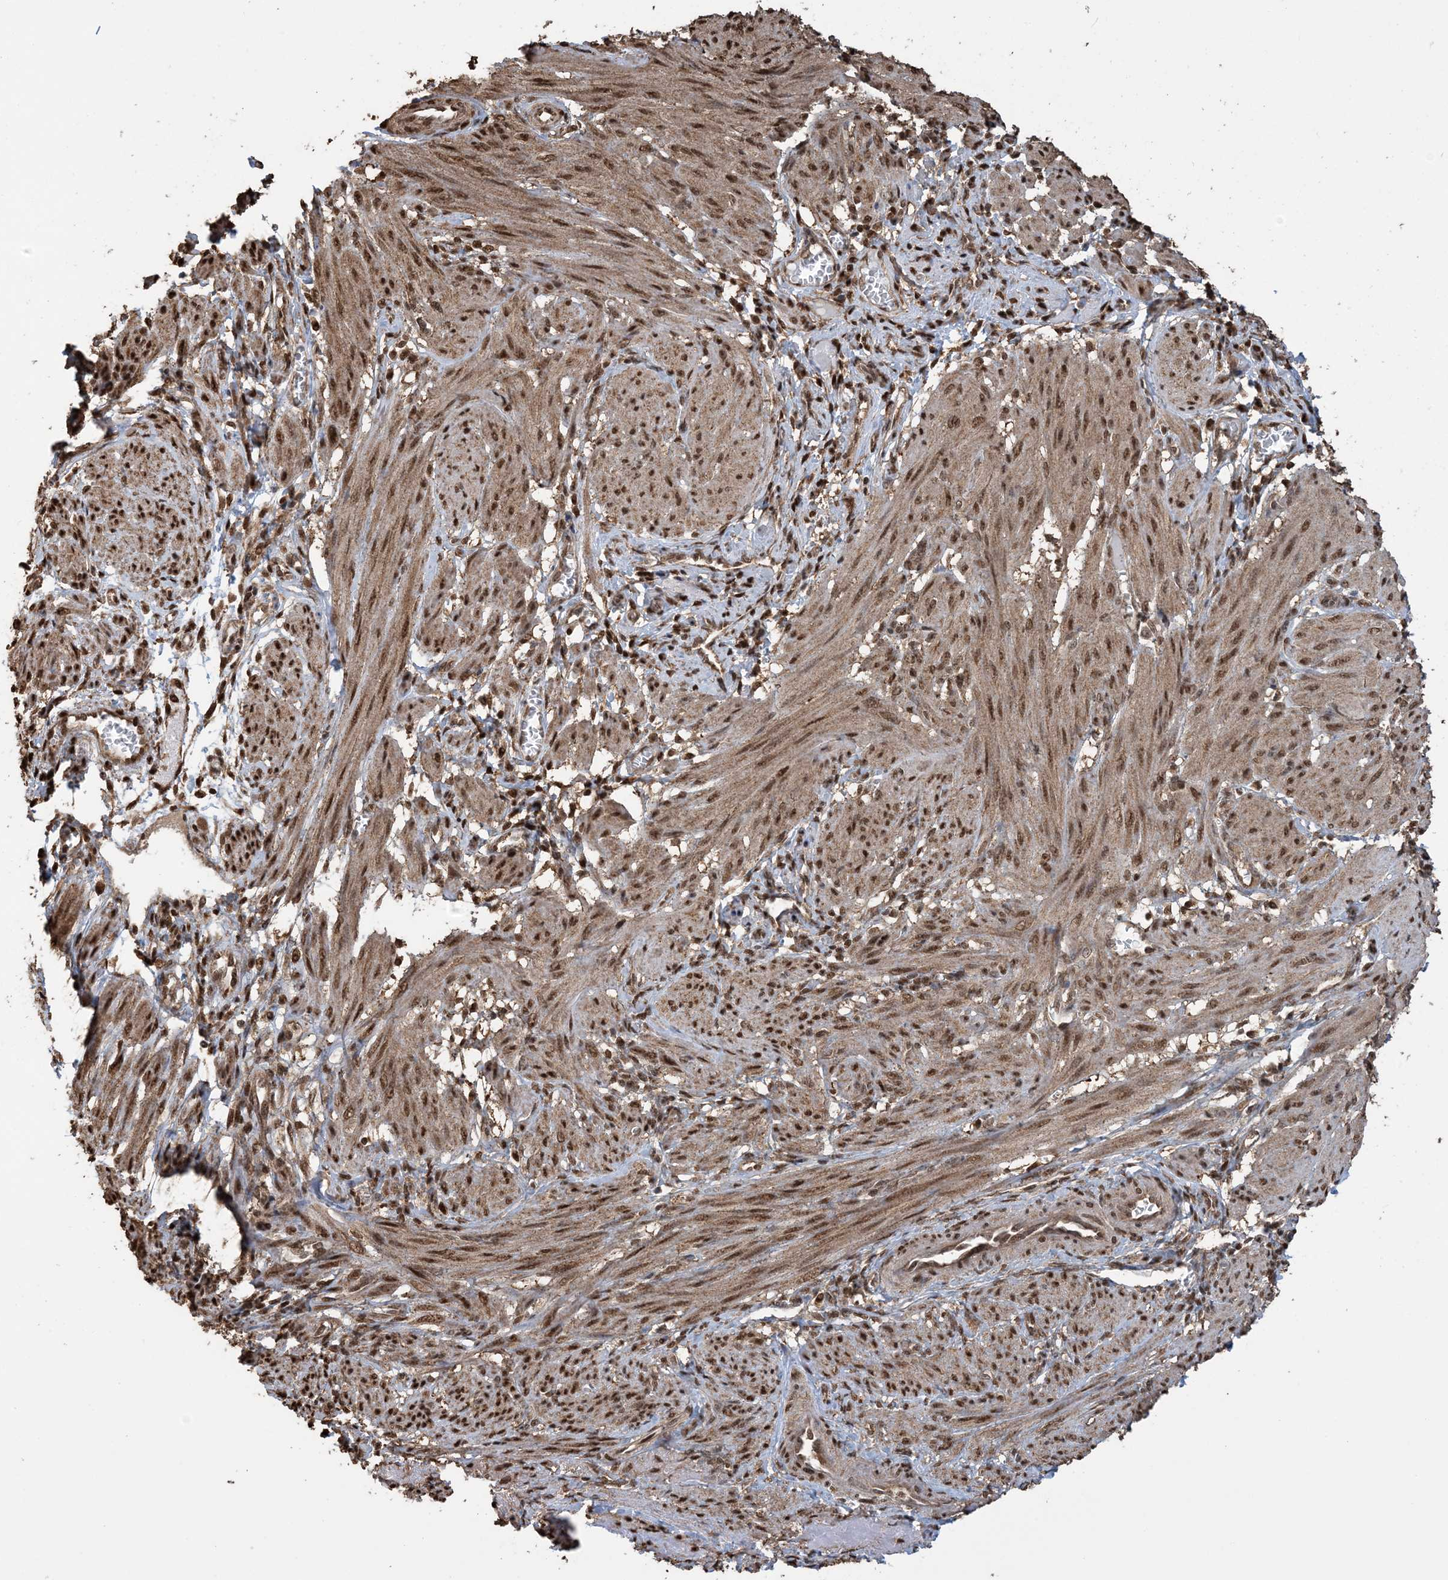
{"staining": {"intensity": "moderate", "quantity": ">75%", "location": "cytoplasmic/membranous,nuclear"}, "tissue": "smooth muscle", "cell_type": "Smooth muscle cells", "image_type": "normal", "snomed": [{"axis": "morphology", "description": "Normal tissue, NOS"}, {"axis": "topography", "description": "Smooth muscle"}], "caption": "The immunohistochemical stain labels moderate cytoplasmic/membranous,nuclear positivity in smooth muscle cells of unremarkable smooth muscle. (DAB IHC with brightfield microscopy, high magnification).", "gene": "HSPA1A", "patient": {"sex": "female", "age": 39}}